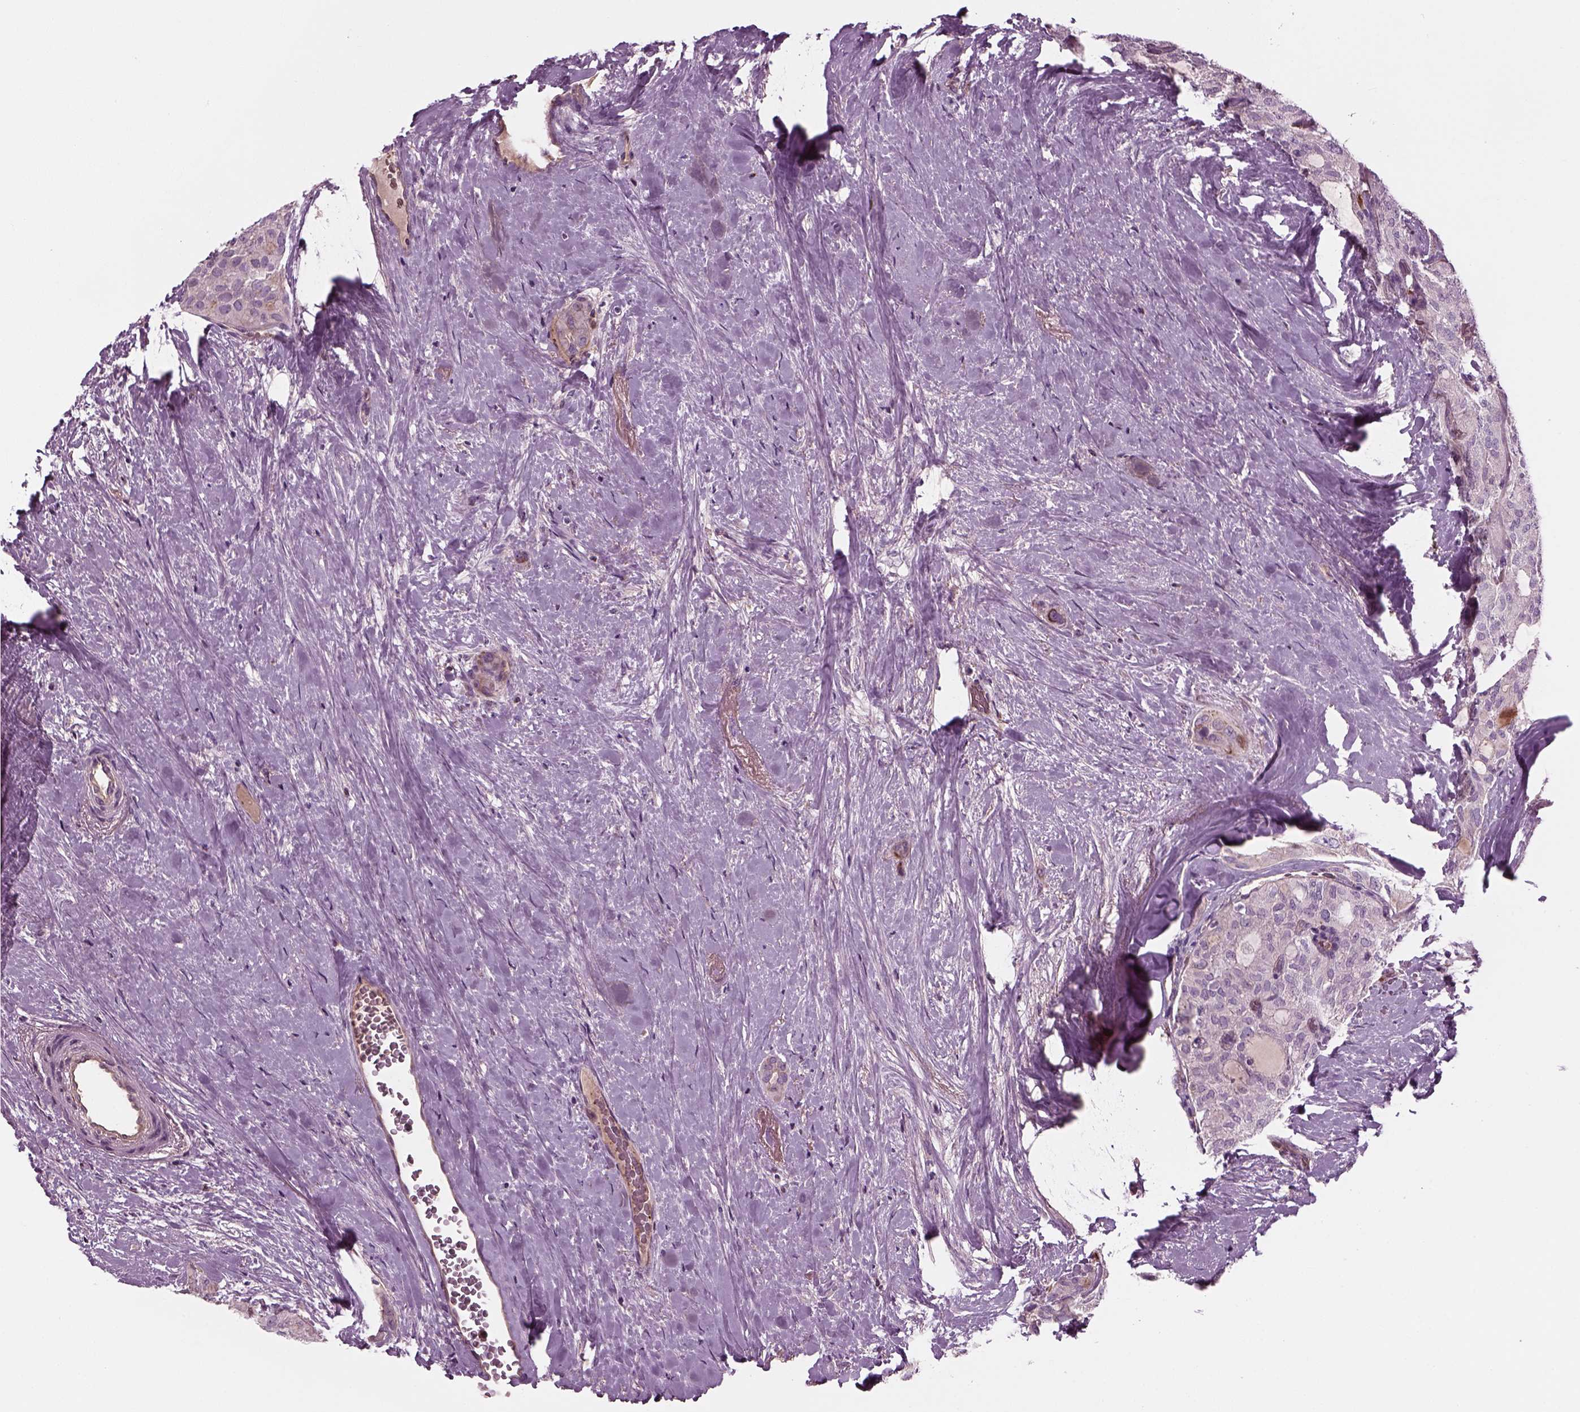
{"staining": {"intensity": "weak", "quantity": ">75%", "location": "cytoplasmic/membranous"}, "tissue": "thyroid cancer", "cell_type": "Tumor cells", "image_type": "cancer", "snomed": [{"axis": "morphology", "description": "Follicular adenoma carcinoma, NOS"}, {"axis": "topography", "description": "Thyroid gland"}], "caption": "DAB immunohistochemical staining of thyroid cancer reveals weak cytoplasmic/membranous protein expression in about >75% of tumor cells.", "gene": "SLC2A3", "patient": {"sex": "male", "age": 75}}